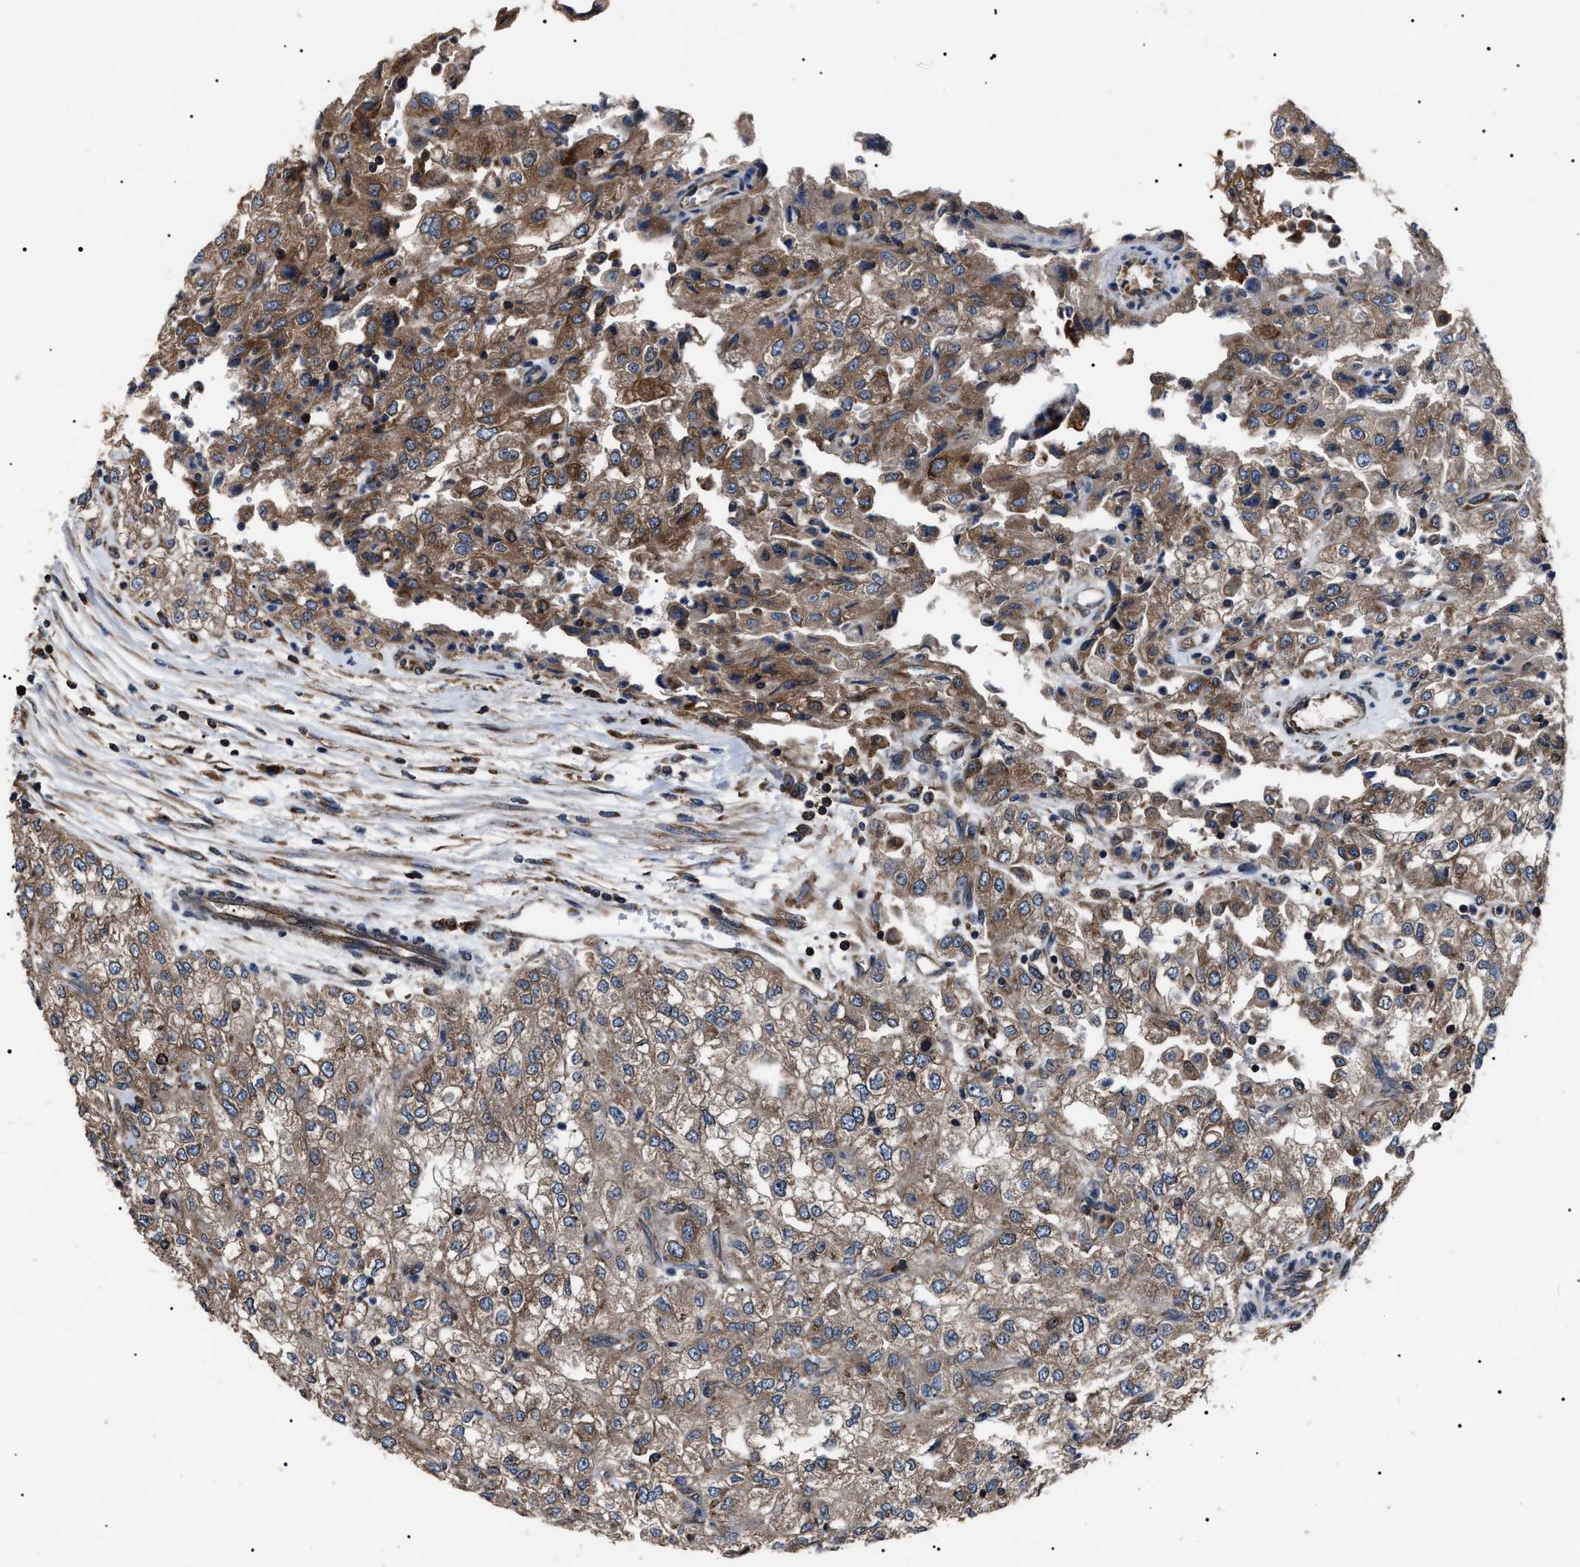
{"staining": {"intensity": "moderate", "quantity": ">75%", "location": "cytoplasmic/membranous"}, "tissue": "renal cancer", "cell_type": "Tumor cells", "image_type": "cancer", "snomed": [{"axis": "morphology", "description": "Adenocarcinoma, NOS"}, {"axis": "topography", "description": "Kidney"}], "caption": "This histopathology image reveals immunohistochemistry (IHC) staining of renal cancer (adenocarcinoma), with medium moderate cytoplasmic/membranous staining in about >75% of tumor cells.", "gene": "CCT8", "patient": {"sex": "female", "age": 54}}